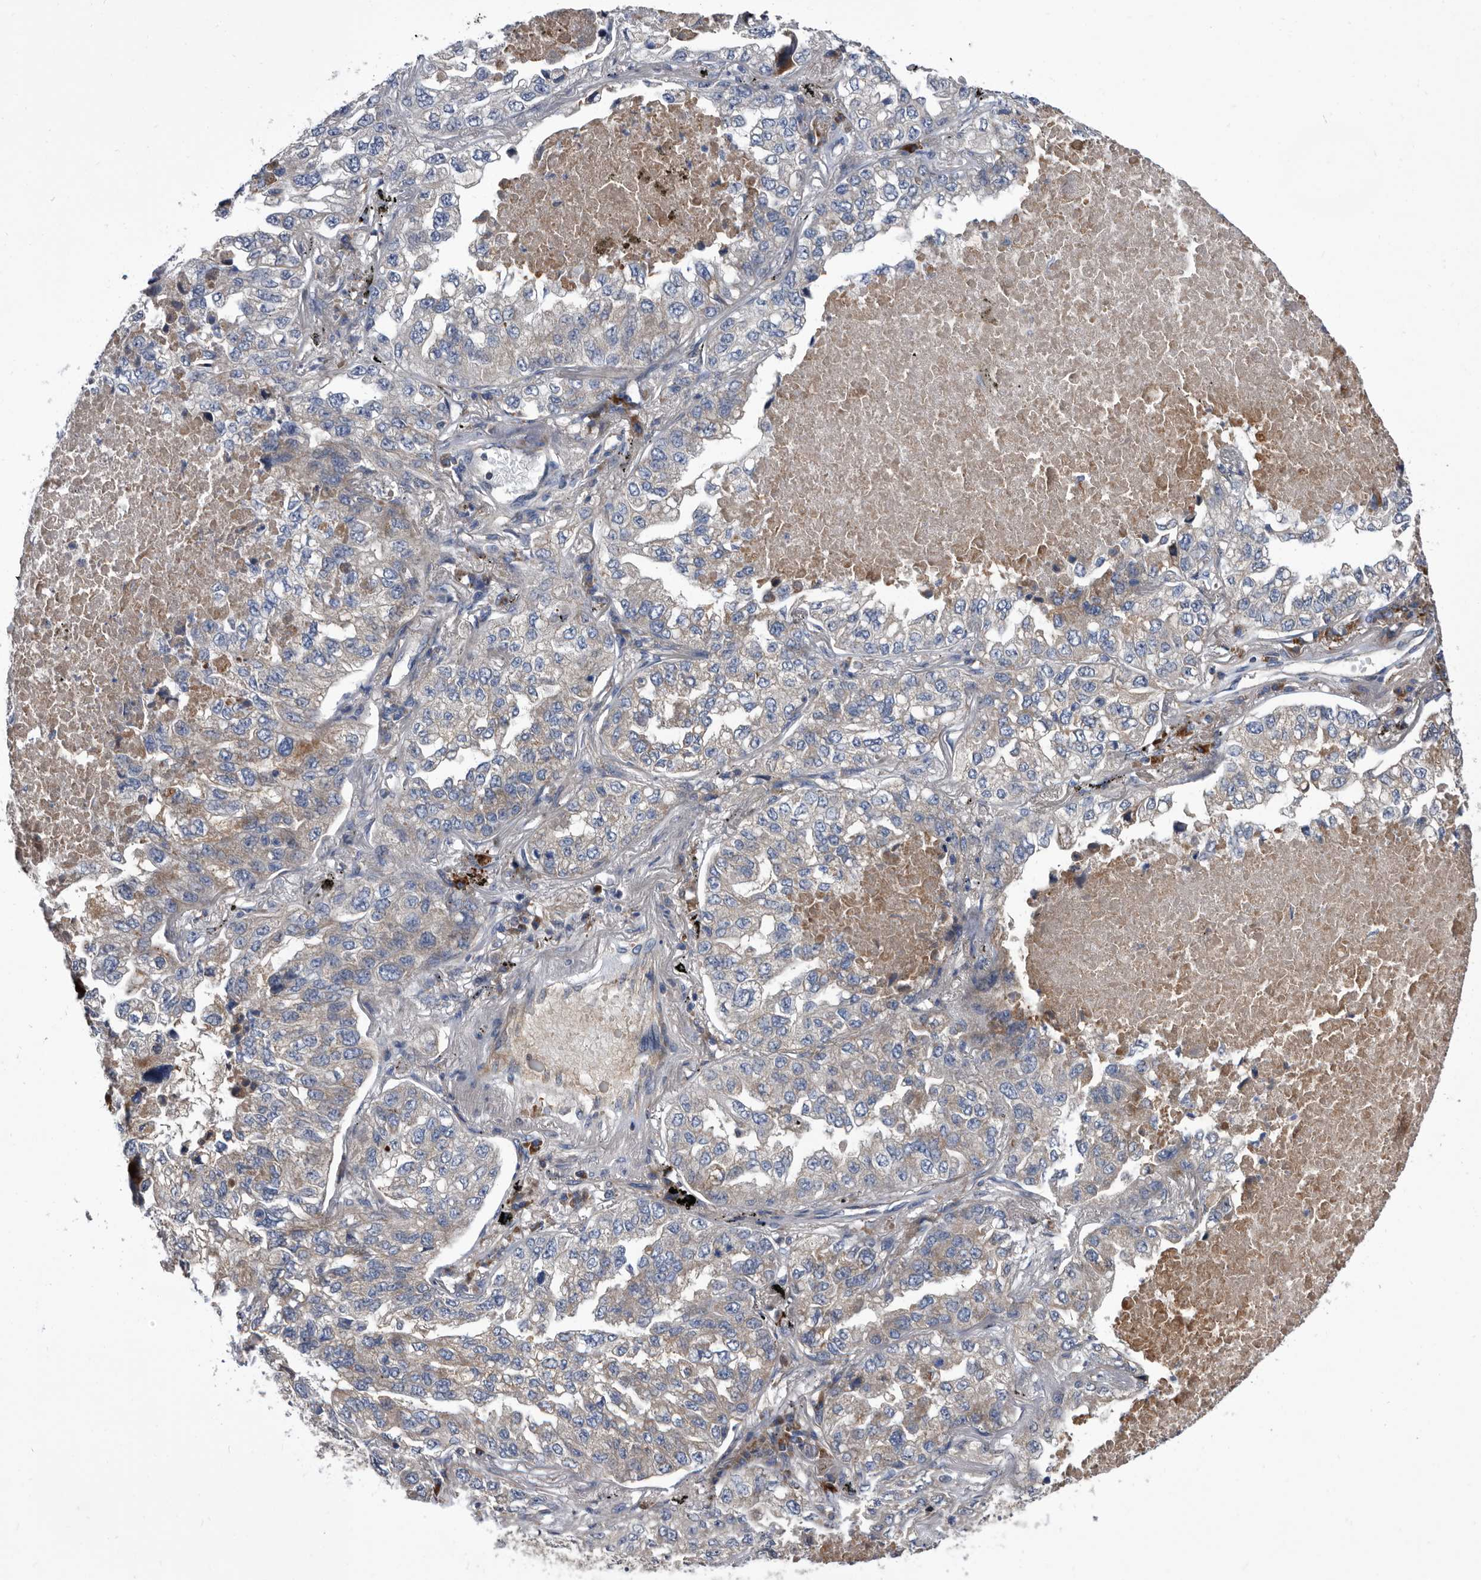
{"staining": {"intensity": "negative", "quantity": "none", "location": "none"}, "tissue": "lung cancer", "cell_type": "Tumor cells", "image_type": "cancer", "snomed": [{"axis": "morphology", "description": "Adenocarcinoma, NOS"}, {"axis": "topography", "description": "Lung"}], "caption": "Tumor cells are negative for protein expression in human lung adenocarcinoma. (Stains: DAB (3,3'-diaminobenzidine) immunohistochemistry (IHC) with hematoxylin counter stain, Microscopy: brightfield microscopy at high magnification).", "gene": "DTNBP1", "patient": {"sex": "male", "age": 65}}